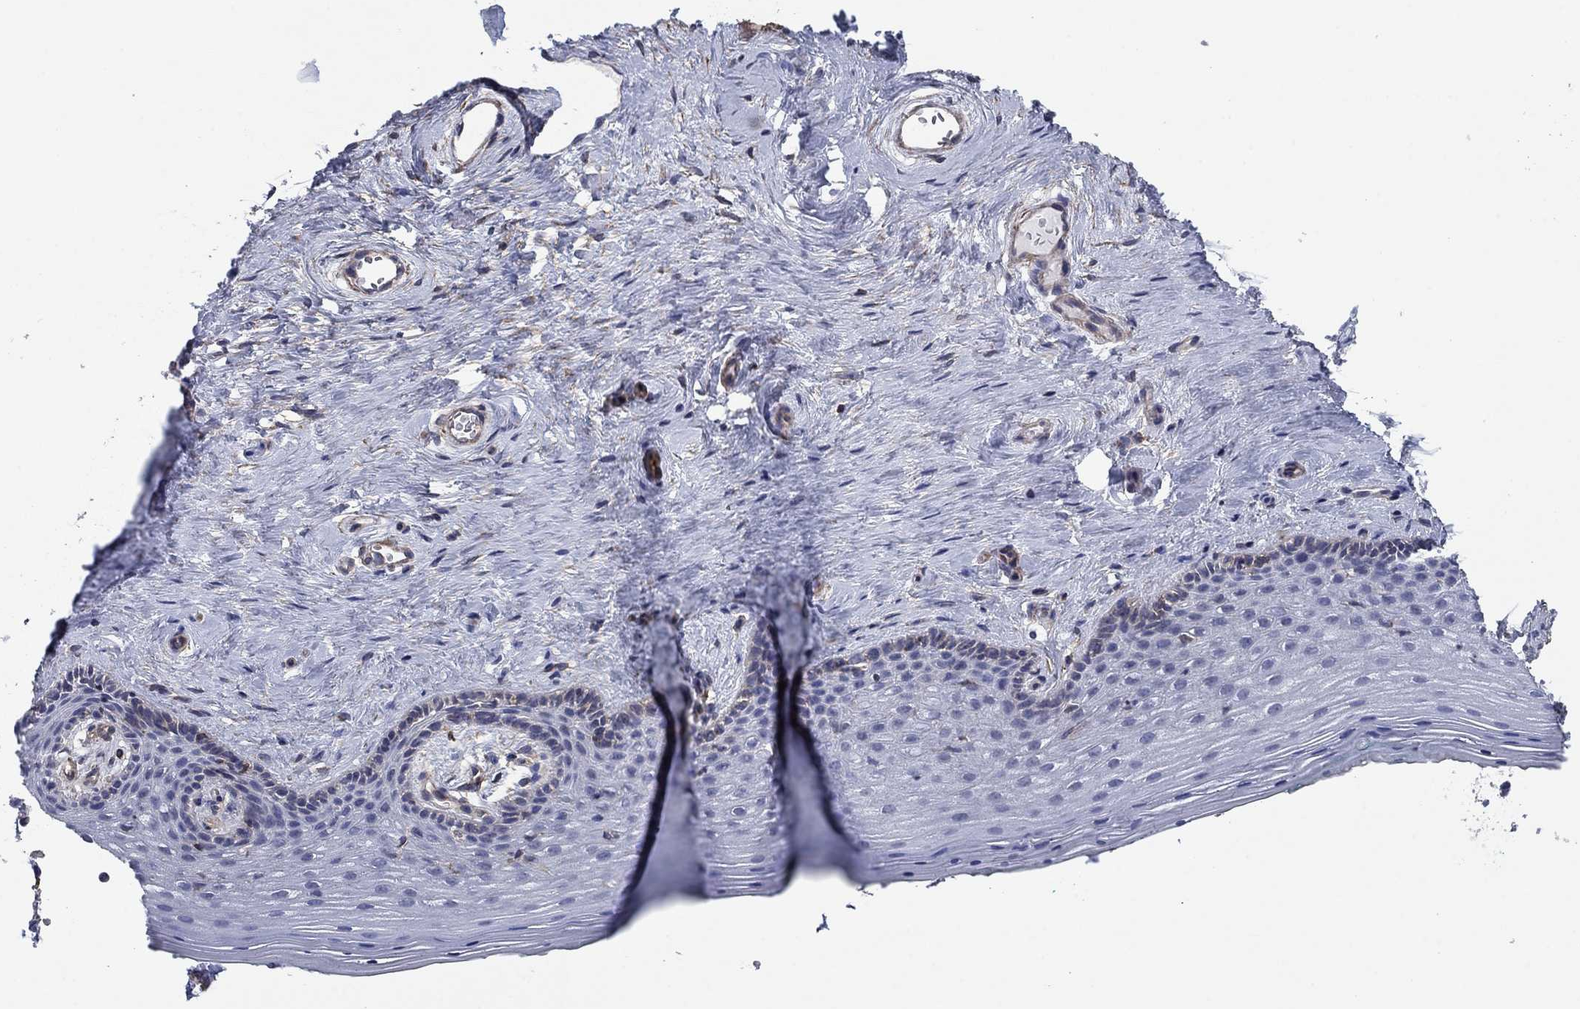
{"staining": {"intensity": "negative", "quantity": "none", "location": "none"}, "tissue": "vagina", "cell_type": "Squamous epithelial cells", "image_type": "normal", "snomed": [{"axis": "morphology", "description": "Normal tissue, NOS"}, {"axis": "topography", "description": "Vagina"}], "caption": "This image is of normal vagina stained with immunohistochemistry (IHC) to label a protein in brown with the nuclei are counter-stained blue. There is no staining in squamous epithelial cells.", "gene": "PSD4", "patient": {"sex": "female", "age": 45}}